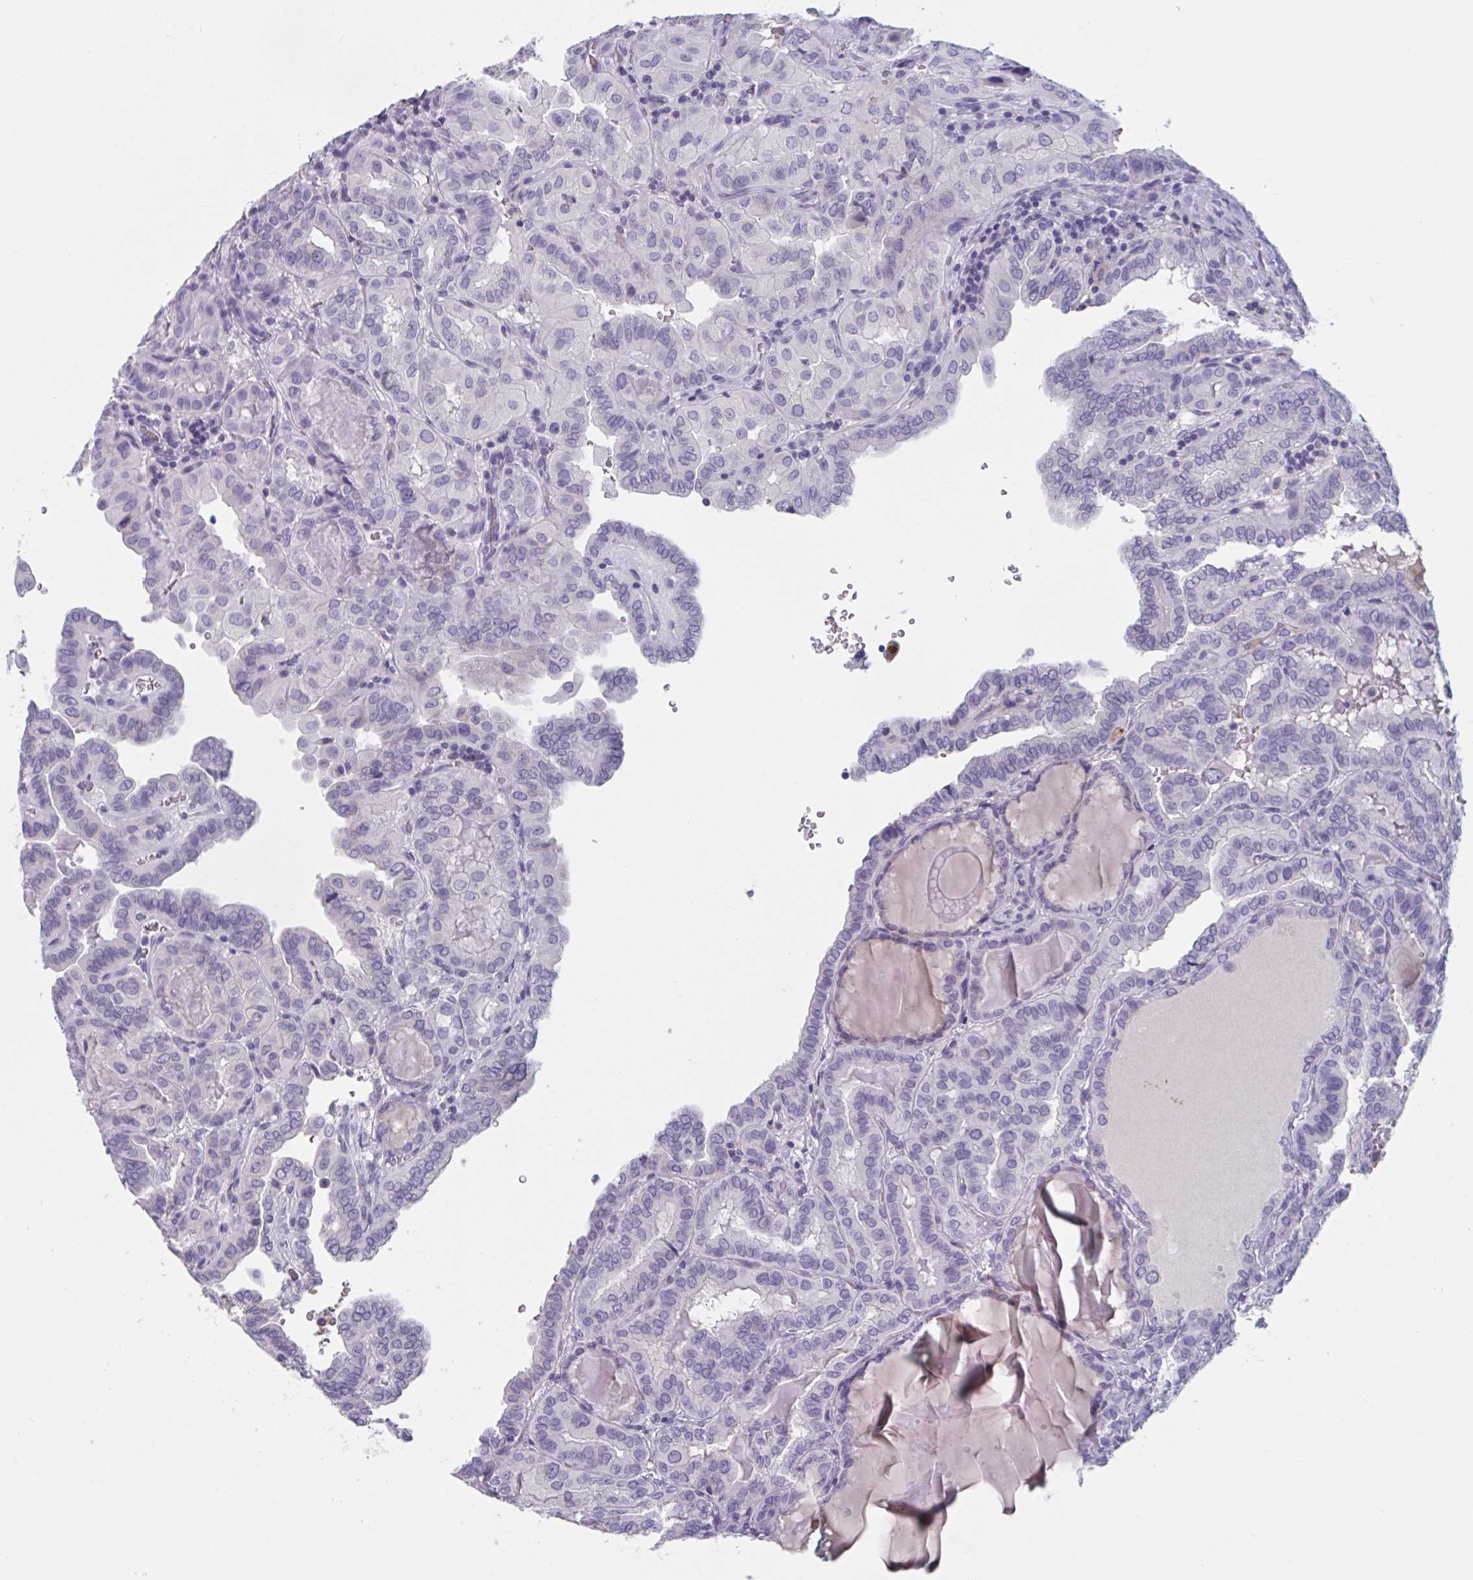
{"staining": {"intensity": "negative", "quantity": "none", "location": "none"}, "tissue": "thyroid cancer", "cell_type": "Tumor cells", "image_type": "cancer", "snomed": [{"axis": "morphology", "description": "Papillary adenocarcinoma, NOS"}, {"axis": "topography", "description": "Thyroid gland"}], "caption": "Tumor cells show no significant expression in papillary adenocarcinoma (thyroid).", "gene": "NDUFC2", "patient": {"sex": "female", "age": 46}}